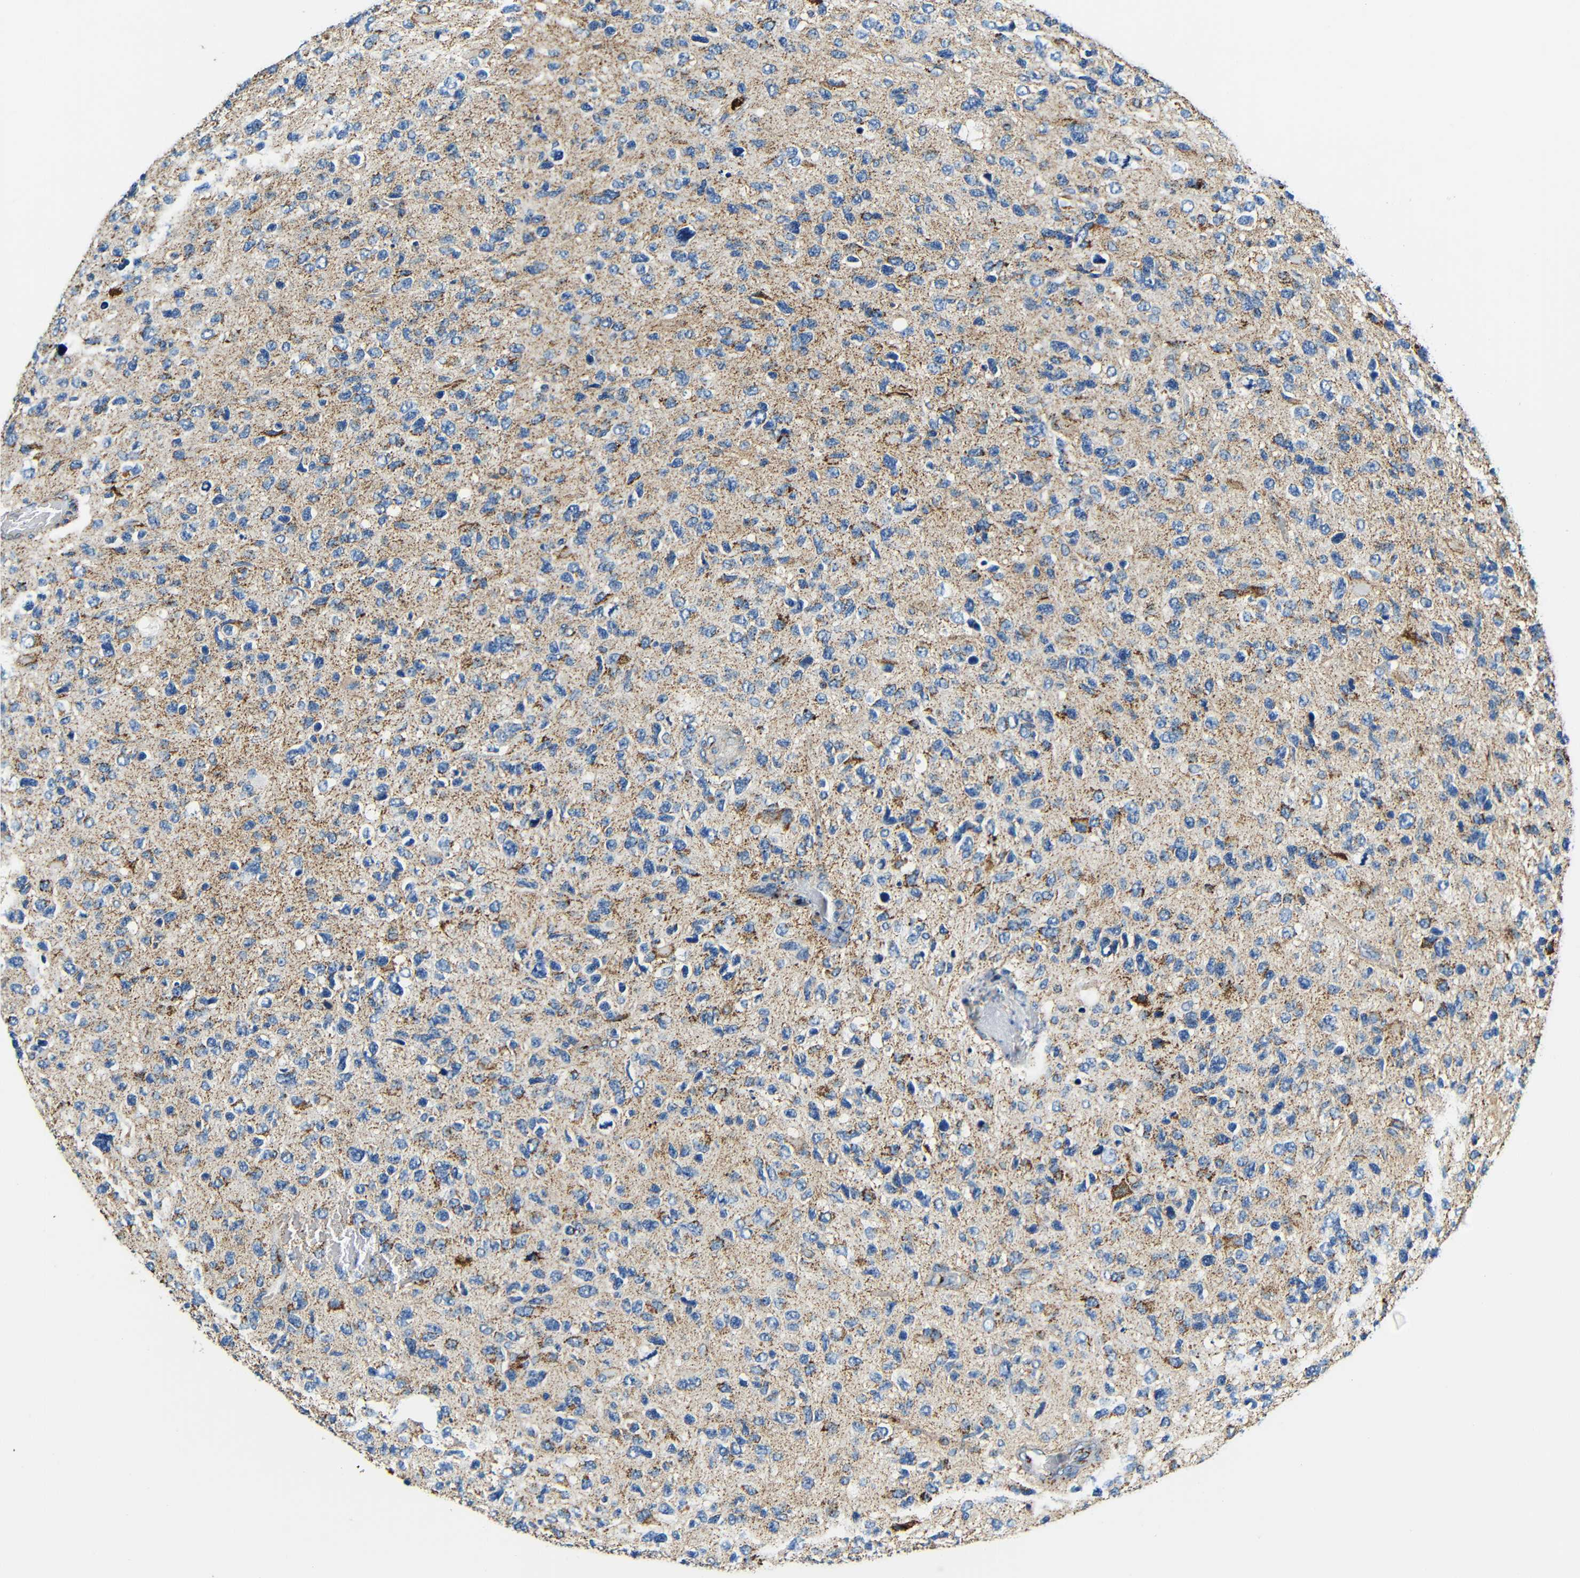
{"staining": {"intensity": "moderate", "quantity": "25%-75%", "location": "cytoplasmic/membranous"}, "tissue": "glioma", "cell_type": "Tumor cells", "image_type": "cancer", "snomed": [{"axis": "morphology", "description": "Glioma, malignant, High grade"}, {"axis": "topography", "description": "Brain"}], "caption": "Immunohistochemical staining of human glioma displays medium levels of moderate cytoplasmic/membranous positivity in approximately 25%-75% of tumor cells. Immunohistochemistry (ihc) stains the protein in brown and the nuclei are stained blue.", "gene": "GALNT18", "patient": {"sex": "female", "age": 58}}